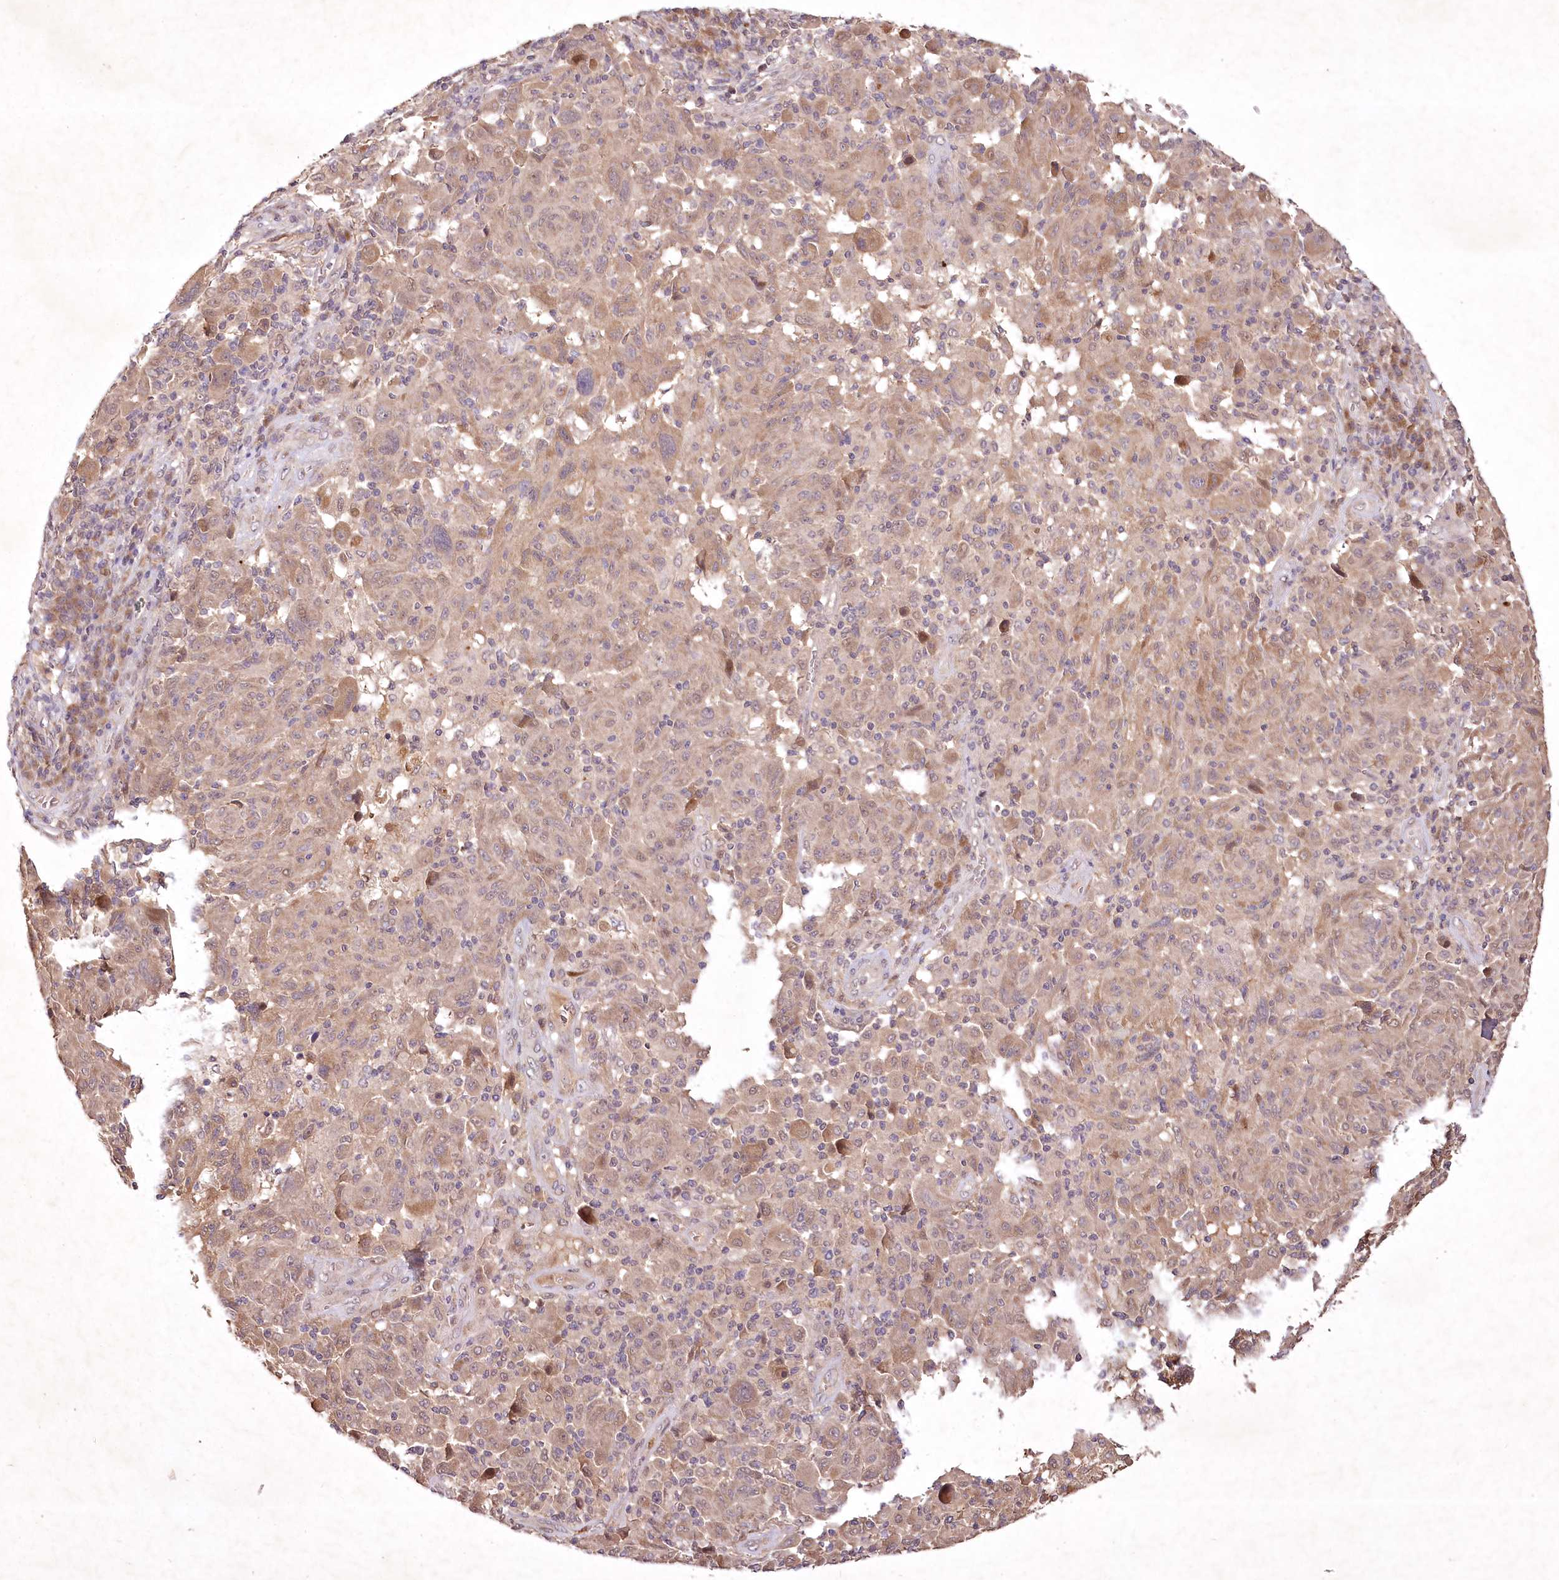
{"staining": {"intensity": "weak", "quantity": ">75%", "location": "cytoplasmic/membranous"}, "tissue": "melanoma", "cell_type": "Tumor cells", "image_type": "cancer", "snomed": [{"axis": "morphology", "description": "Malignant melanoma, NOS"}, {"axis": "topography", "description": "Skin"}], "caption": "DAB immunohistochemical staining of malignant melanoma shows weak cytoplasmic/membranous protein positivity in approximately >75% of tumor cells.", "gene": "IRAK1BP1", "patient": {"sex": "male", "age": 53}}